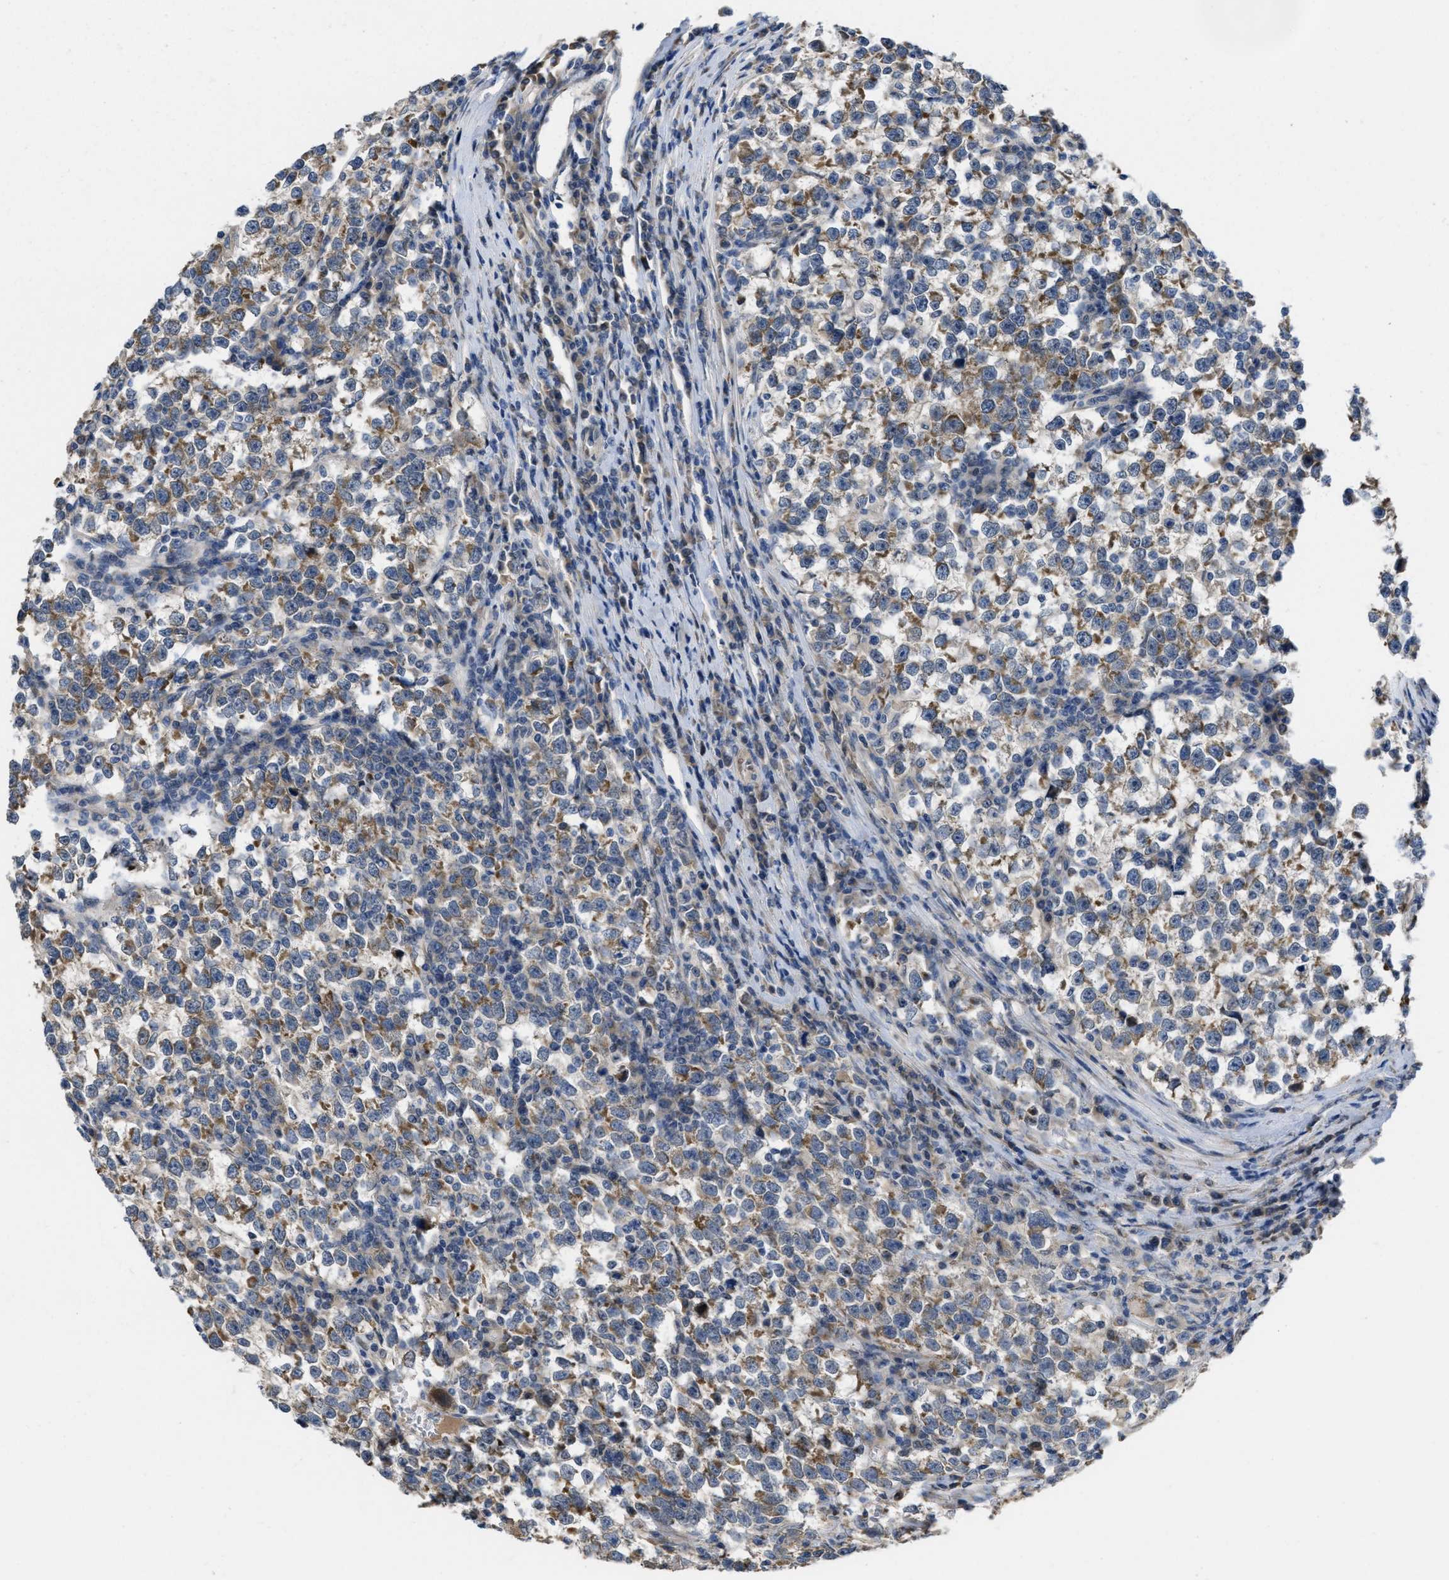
{"staining": {"intensity": "moderate", "quantity": ">75%", "location": "cytoplasmic/membranous"}, "tissue": "testis cancer", "cell_type": "Tumor cells", "image_type": "cancer", "snomed": [{"axis": "morphology", "description": "Normal tissue, NOS"}, {"axis": "morphology", "description": "Seminoma, NOS"}, {"axis": "topography", "description": "Testis"}], "caption": "The histopathology image displays immunohistochemical staining of testis cancer. There is moderate cytoplasmic/membranous expression is seen in approximately >75% of tumor cells.", "gene": "CDPF1", "patient": {"sex": "male", "age": 43}}